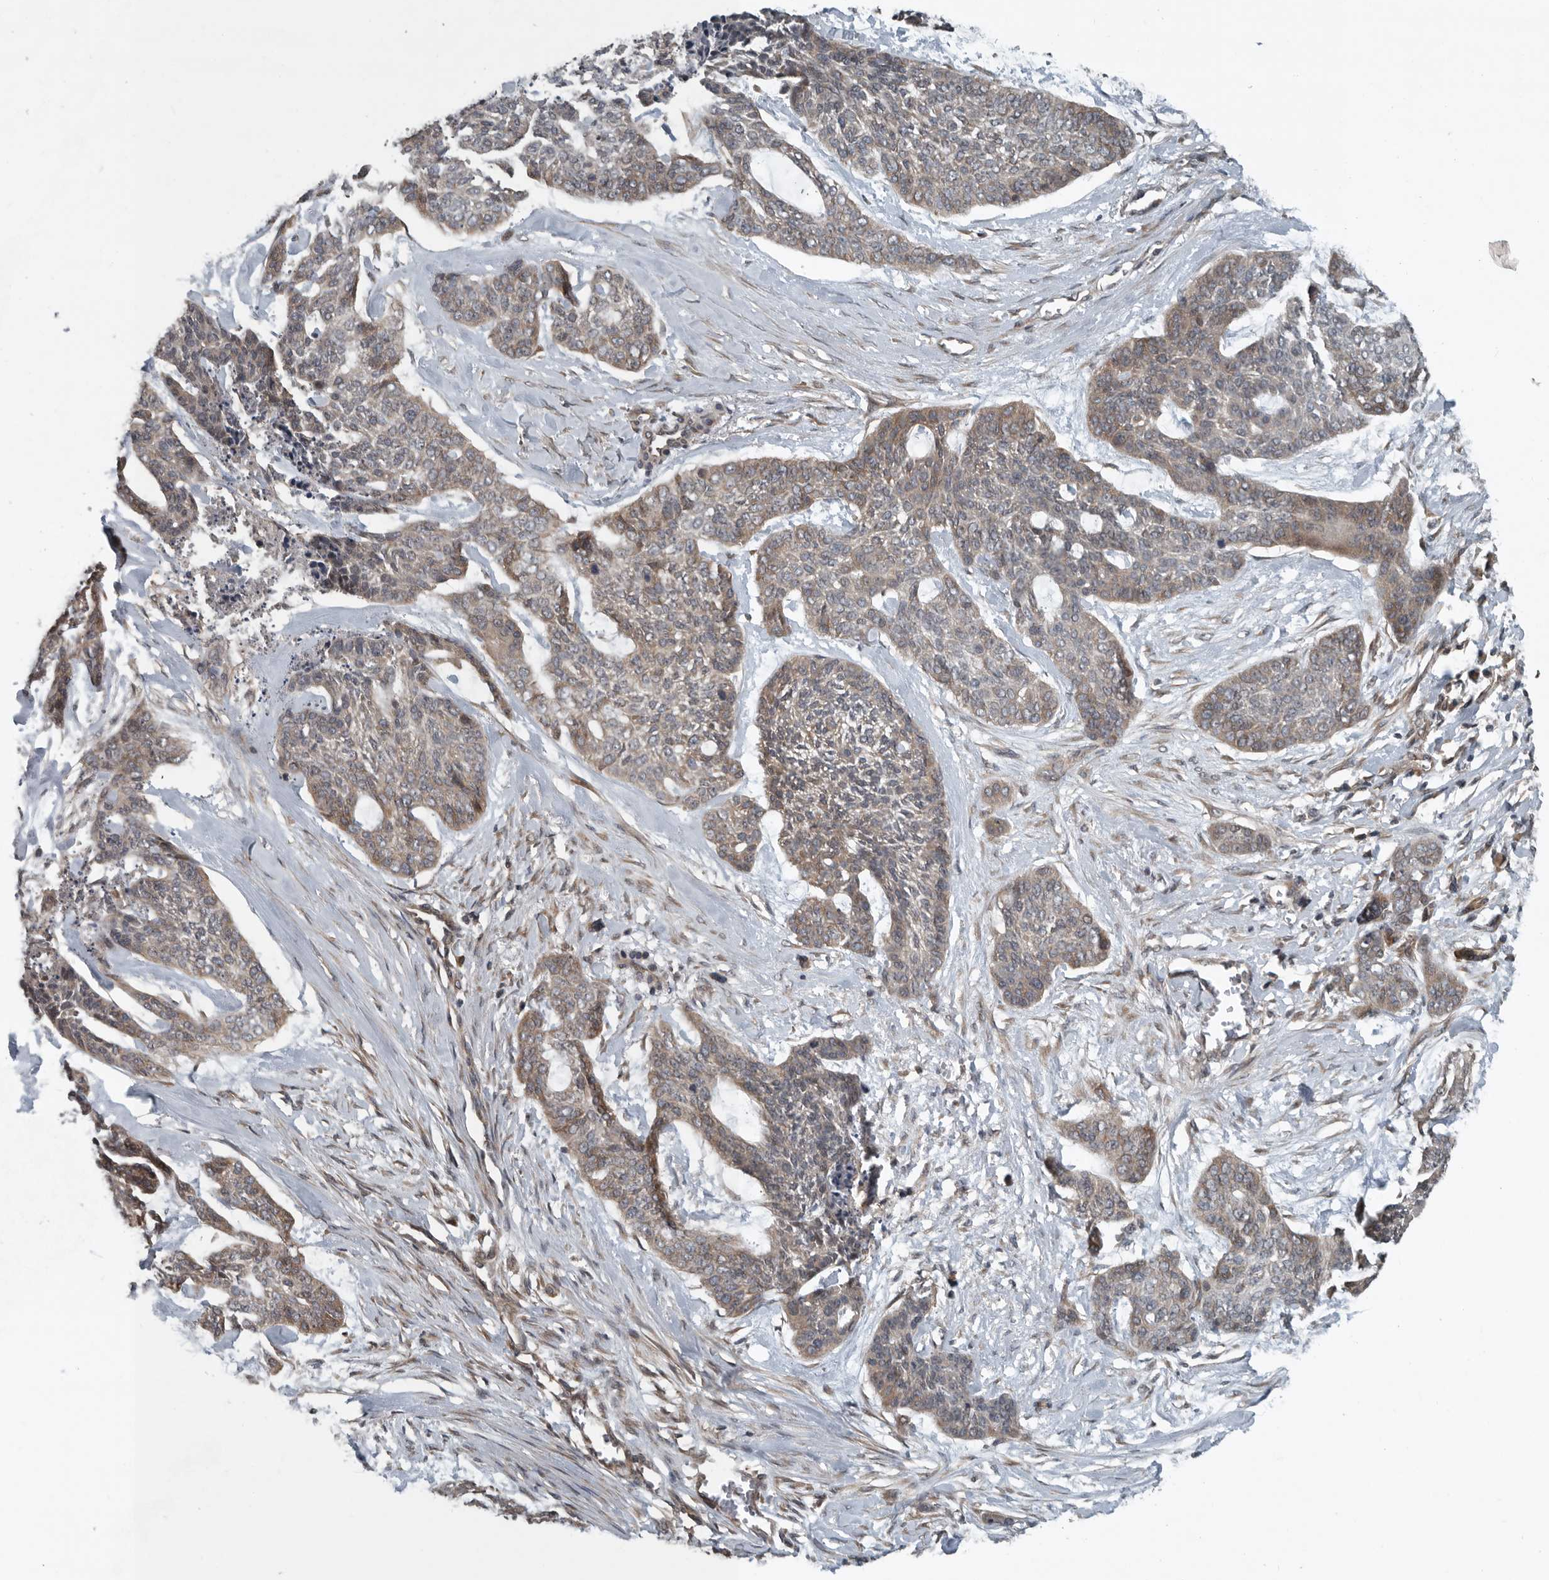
{"staining": {"intensity": "weak", "quantity": "<25%", "location": "cytoplasmic/membranous"}, "tissue": "skin cancer", "cell_type": "Tumor cells", "image_type": "cancer", "snomed": [{"axis": "morphology", "description": "Basal cell carcinoma"}, {"axis": "topography", "description": "Skin"}], "caption": "Skin cancer (basal cell carcinoma) stained for a protein using IHC demonstrates no staining tumor cells.", "gene": "AMFR", "patient": {"sex": "female", "age": 64}}